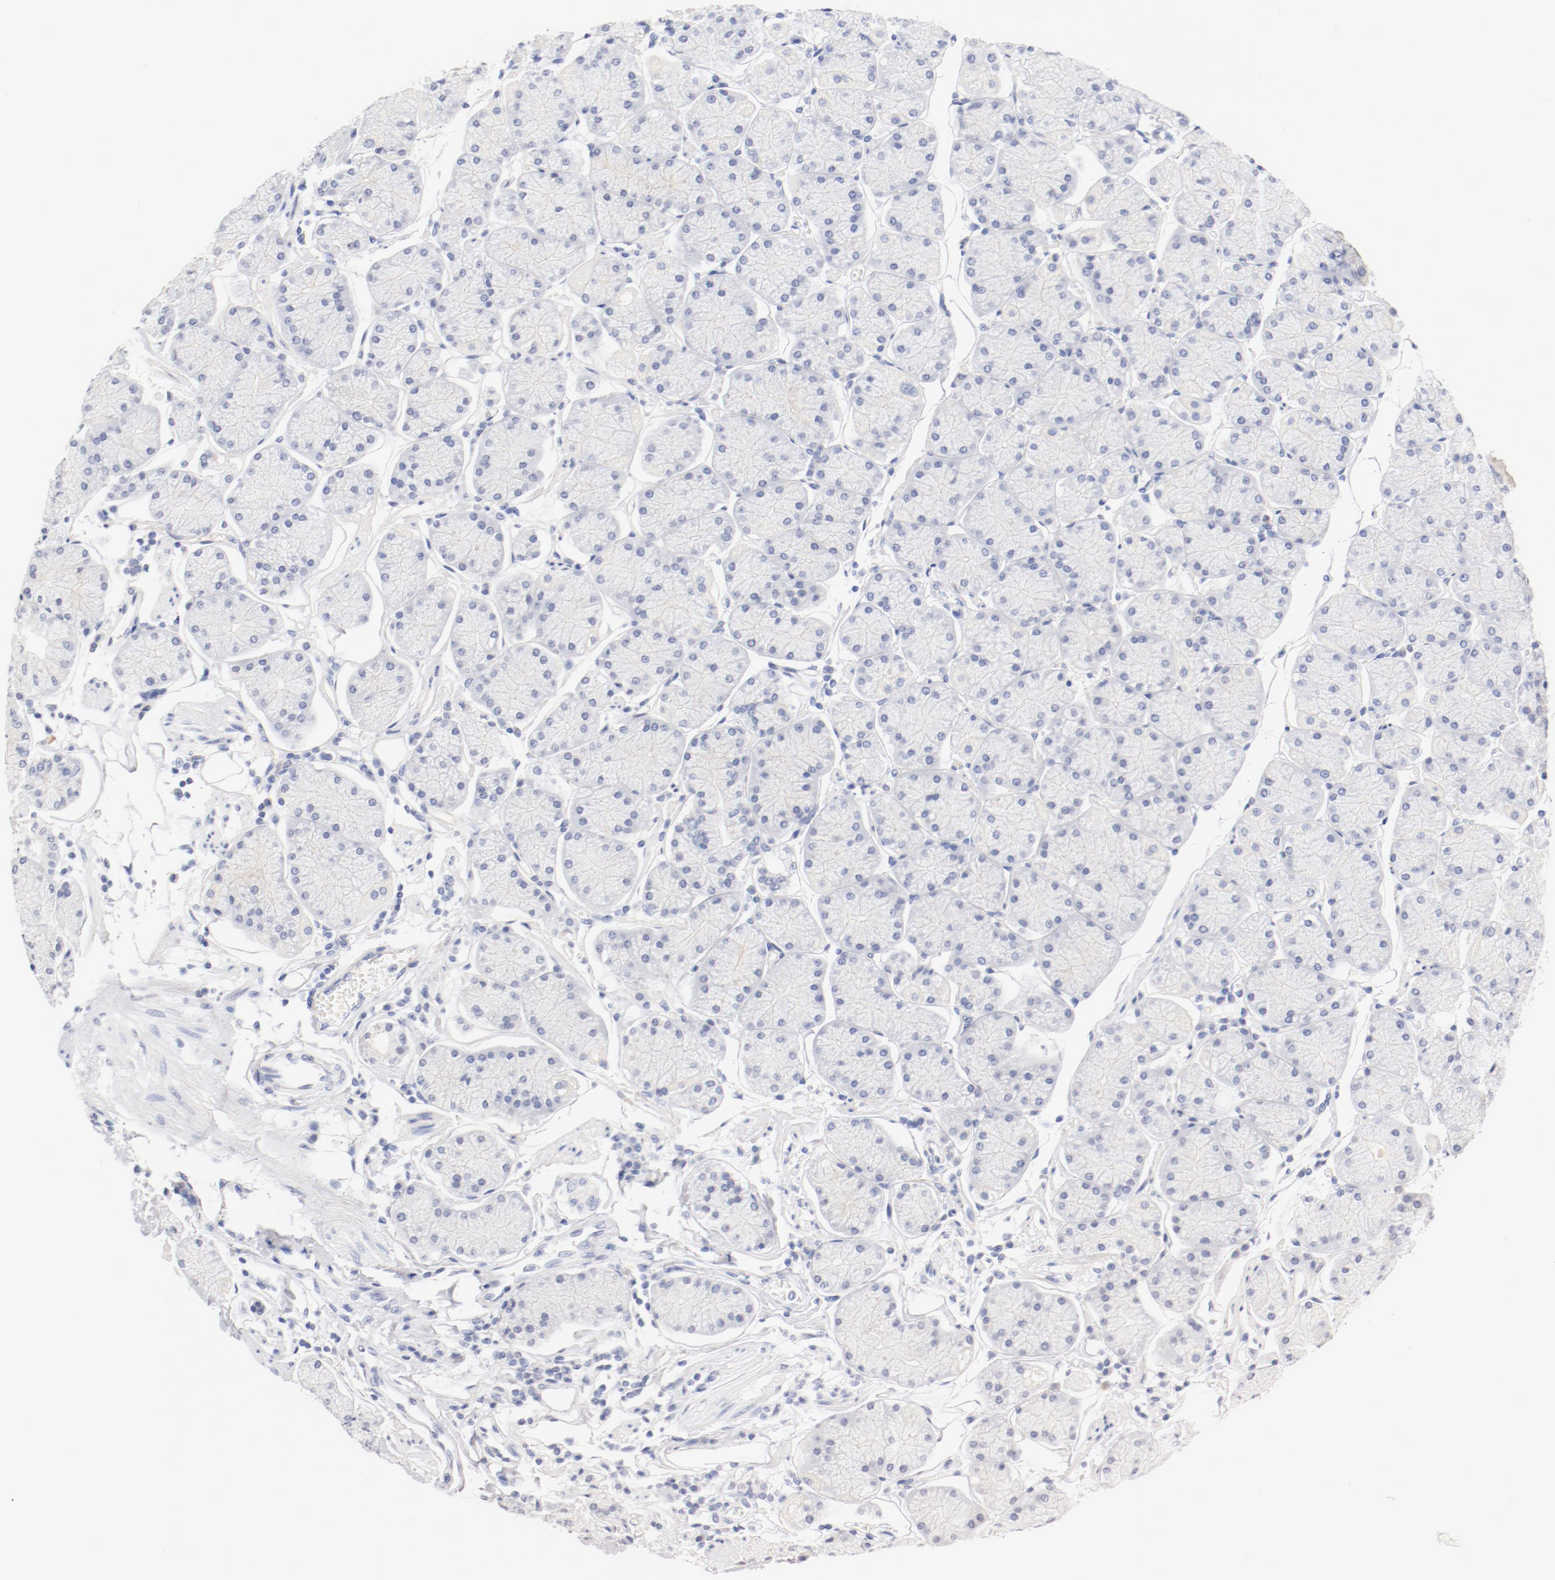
{"staining": {"intensity": "negative", "quantity": "none", "location": "none"}, "tissue": "stomach", "cell_type": "Glandular cells", "image_type": "normal", "snomed": [{"axis": "morphology", "description": "Normal tissue, NOS"}, {"axis": "topography", "description": "Stomach, upper"}, {"axis": "topography", "description": "Stomach"}], "caption": "This is an immunohistochemistry (IHC) histopathology image of unremarkable human stomach. There is no staining in glandular cells.", "gene": "HOMER1", "patient": {"sex": "male", "age": 76}}